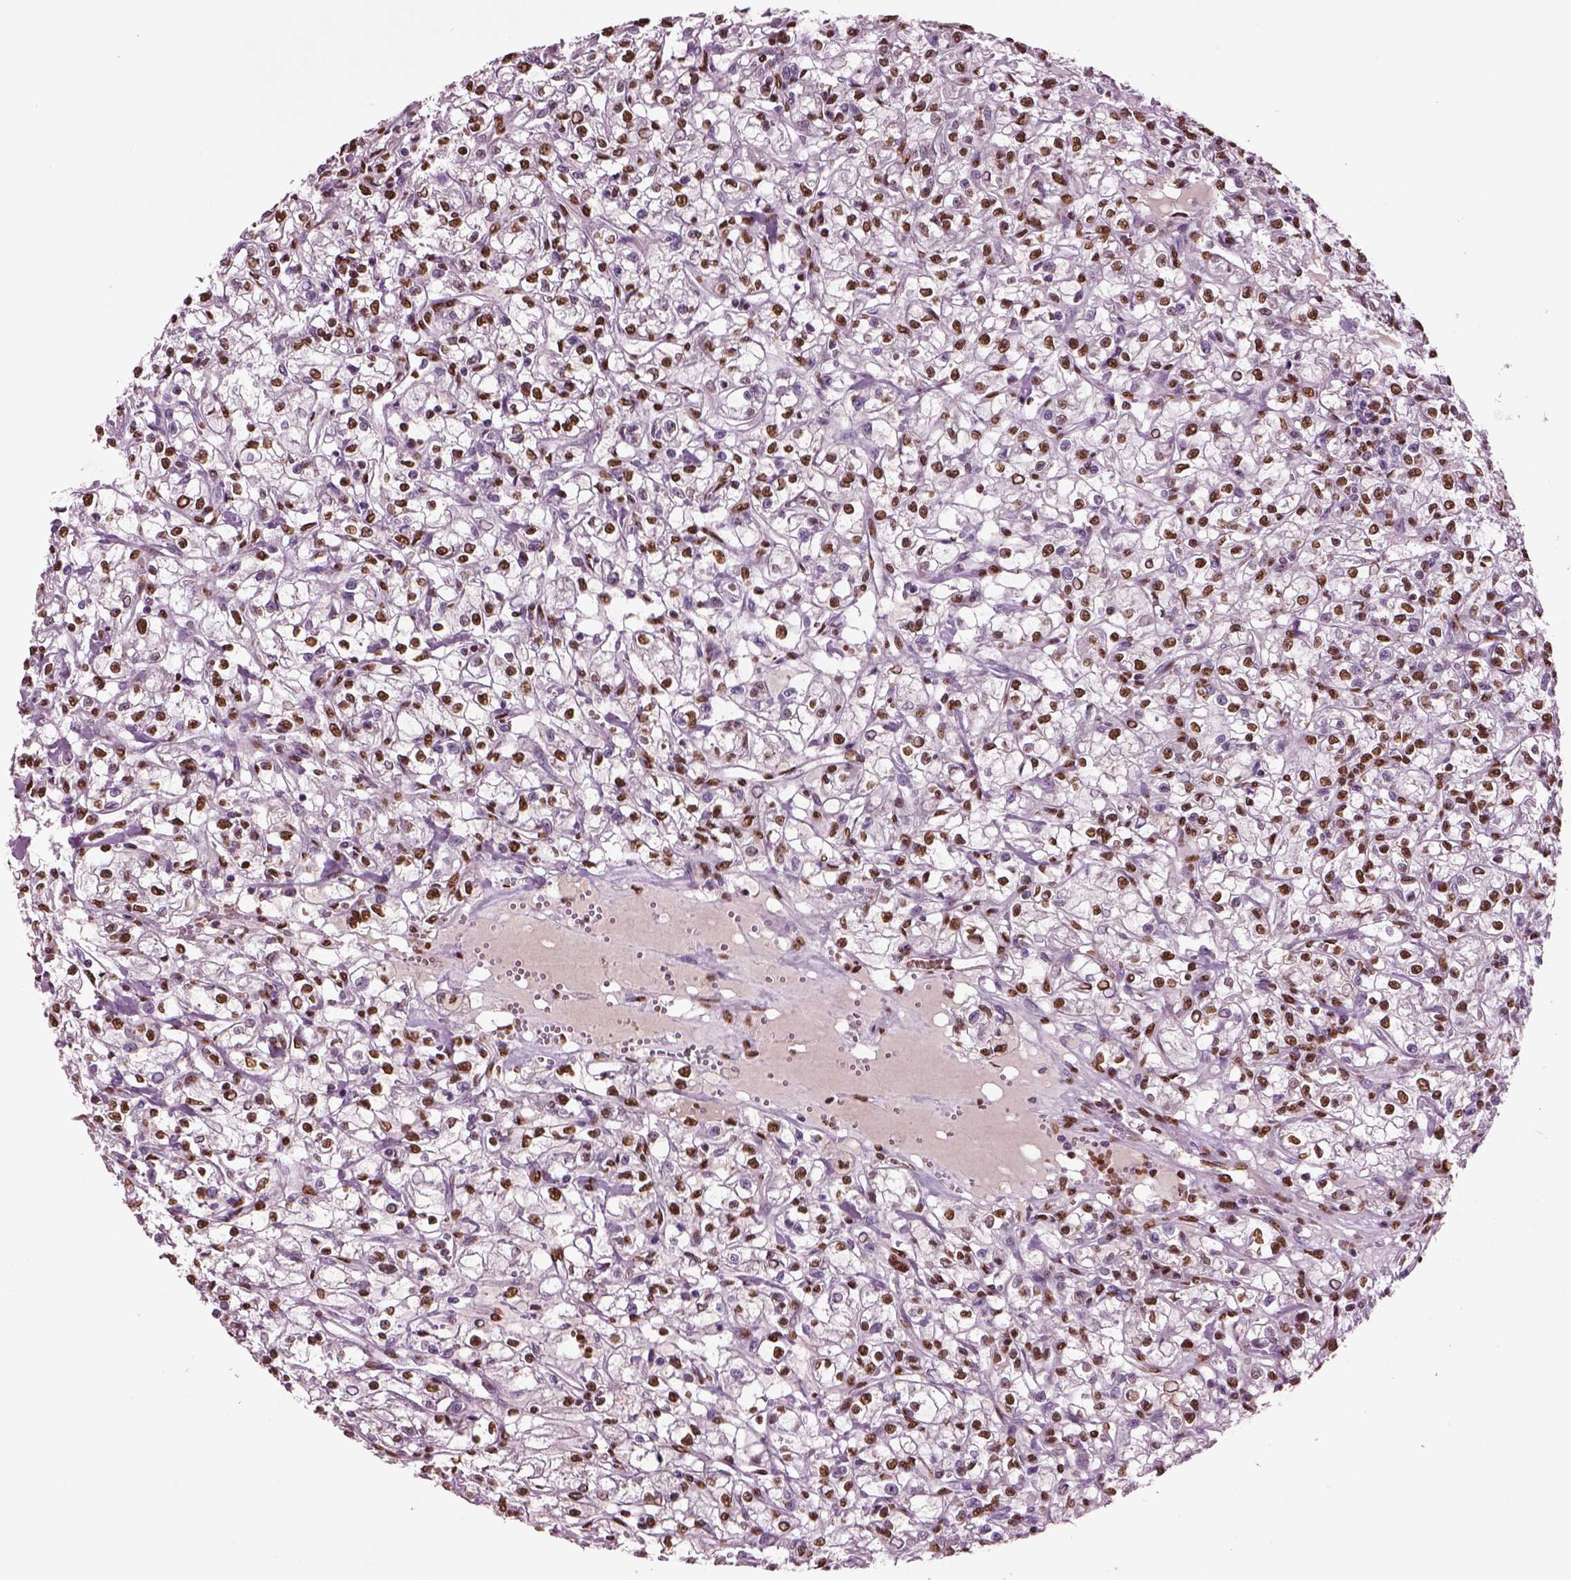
{"staining": {"intensity": "strong", "quantity": ">75%", "location": "nuclear"}, "tissue": "renal cancer", "cell_type": "Tumor cells", "image_type": "cancer", "snomed": [{"axis": "morphology", "description": "Adenocarcinoma, NOS"}, {"axis": "topography", "description": "Kidney"}], "caption": "Protein expression analysis of renal adenocarcinoma displays strong nuclear positivity in approximately >75% of tumor cells.", "gene": "DDX3X", "patient": {"sex": "female", "age": 59}}